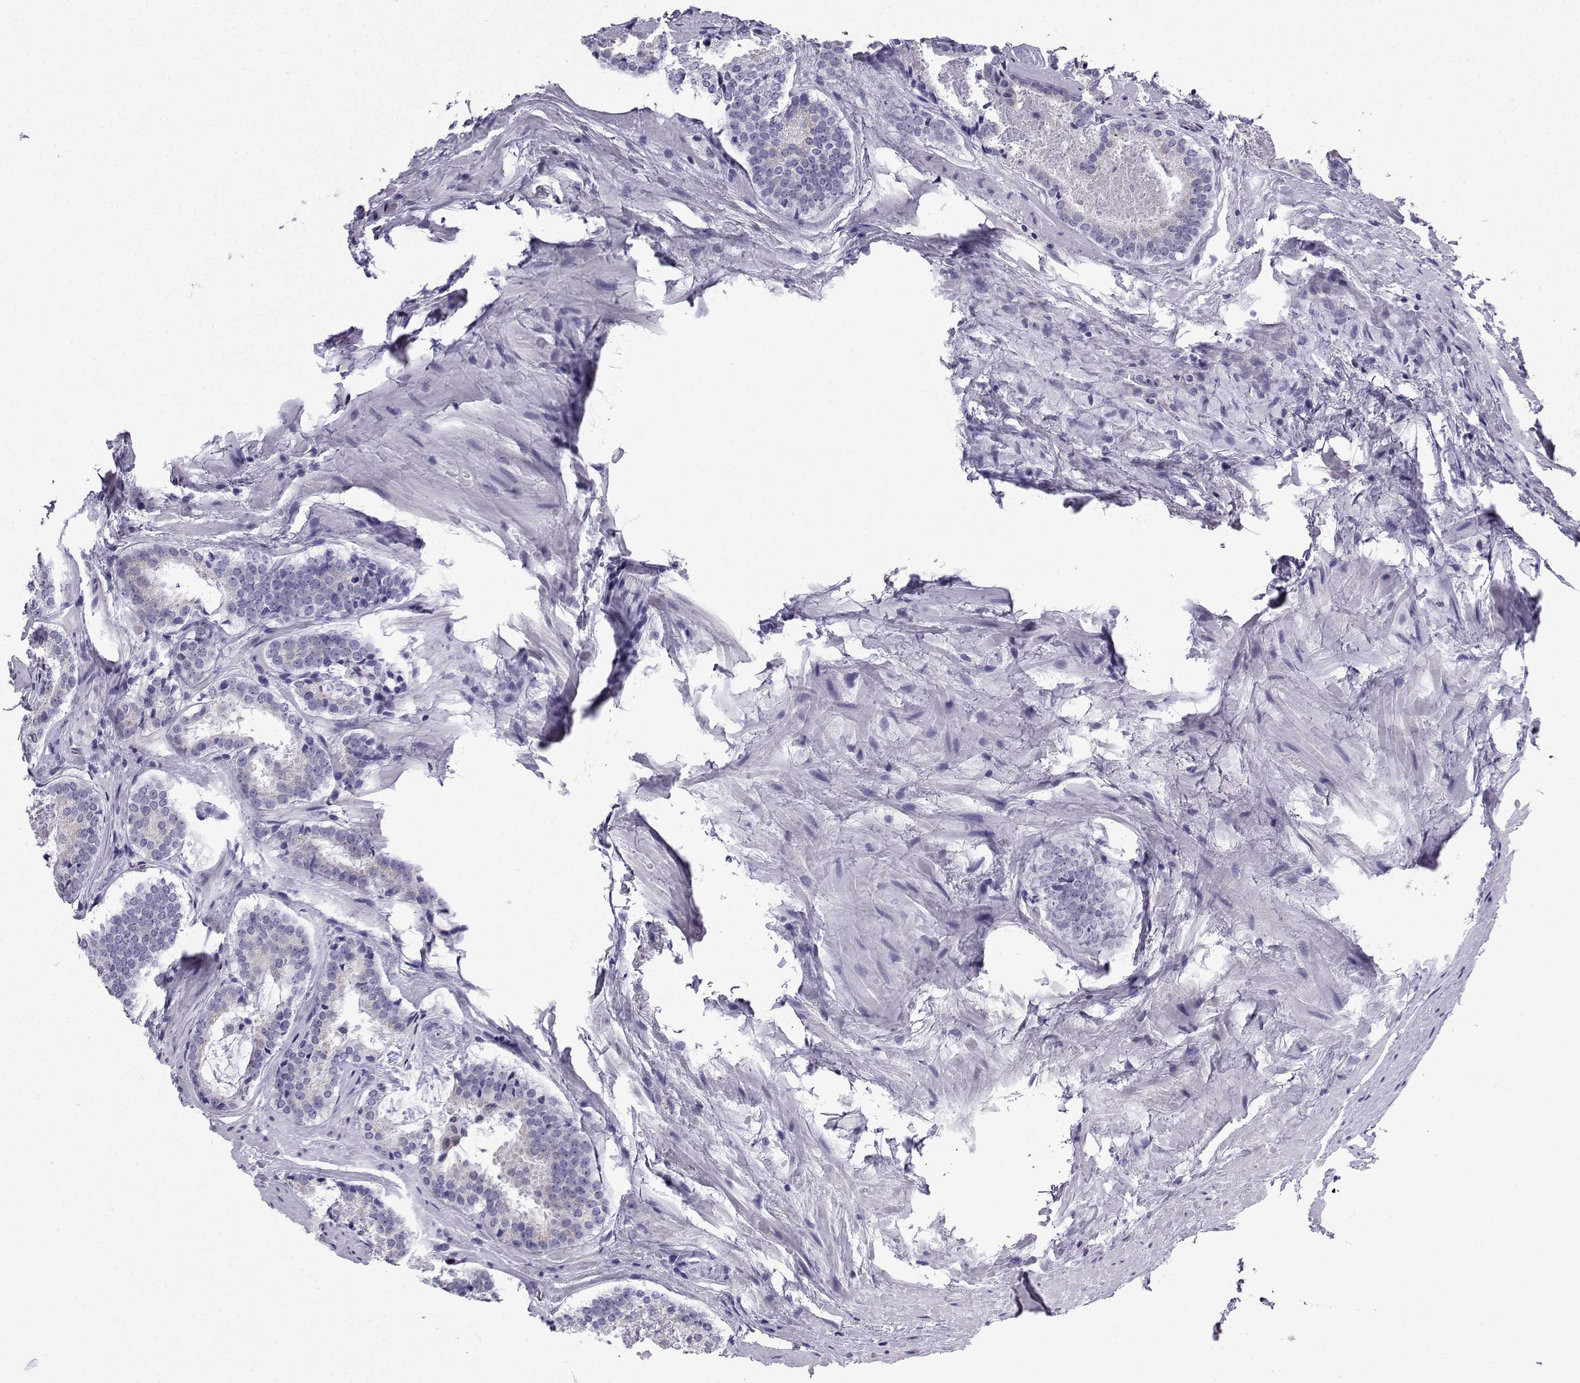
{"staining": {"intensity": "negative", "quantity": "none", "location": "none"}, "tissue": "prostate cancer", "cell_type": "Tumor cells", "image_type": "cancer", "snomed": [{"axis": "morphology", "description": "Adenocarcinoma, NOS"}, {"axis": "morphology", "description": "Adenocarcinoma, High grade"}, {"axis": "topography", "description": "Prostate"}], "caption": "Prostate cancer (adenocarcinoma) stained for a protein using immunohistochemistry (IHC) exhibits no staining tumor cells.", "gene": "ACRBP", "patient": {"sex": "male", "age": 62}}